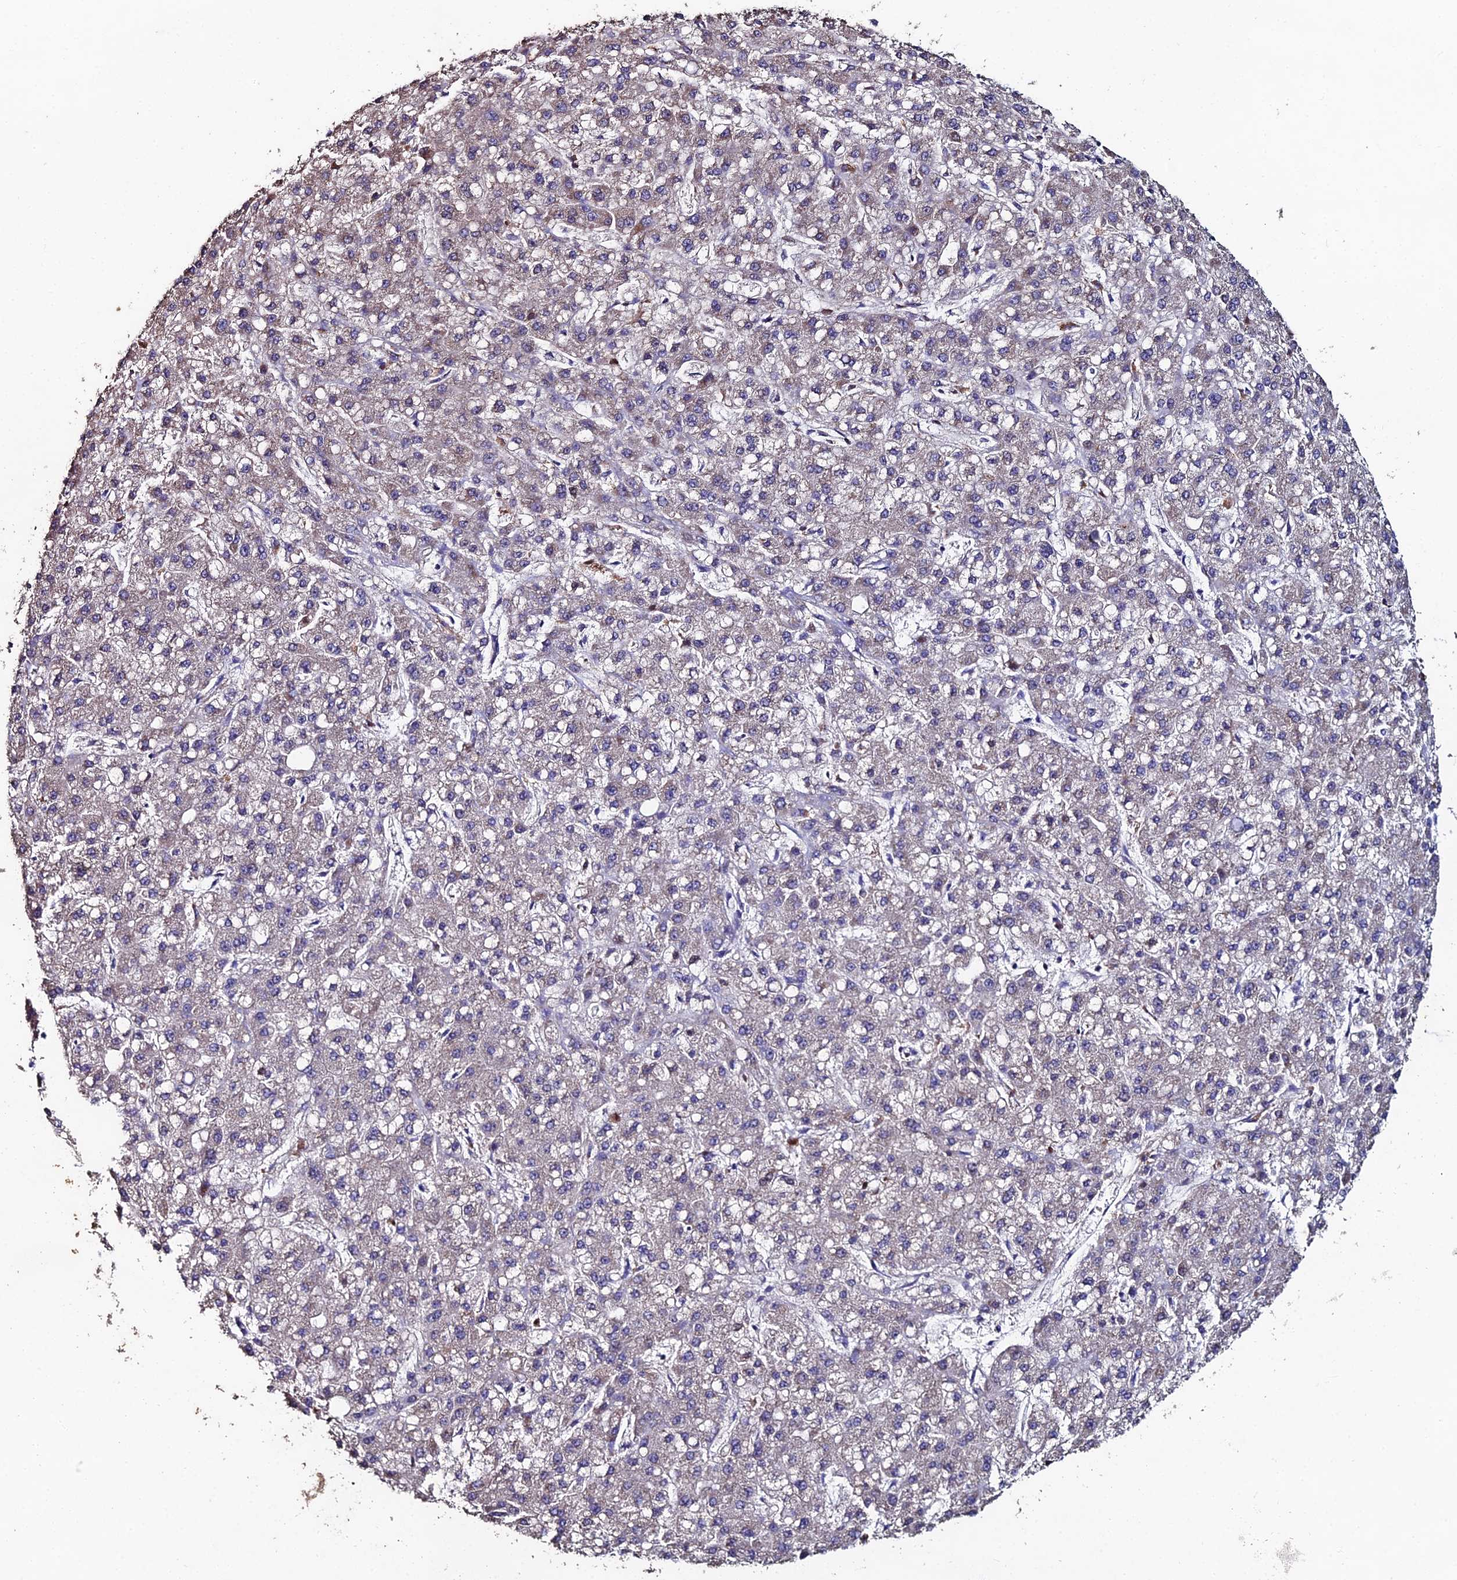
{"staining": {"intensity": "weak", "quantity": "<25%", "location": "cytoplasmic/membranous"}, "tissue": "liver cancer", "cell_type": "Tumor cells", "image_type": "cancer", "snomed": [{"axis": "morphology", "description": "Carcinoma, Hepatocellular, NOS"}, {"axis": "topography", "description": "Liver"}], "caption": "A high-resolution photomicrograph shows immunohistochemistry staining of liver cancer (hepatocellular carcinoma), which reveals no significant staining in tumor cells.", "gene": "ESRRG", "patient": {"sex": "male", "age": 67}}